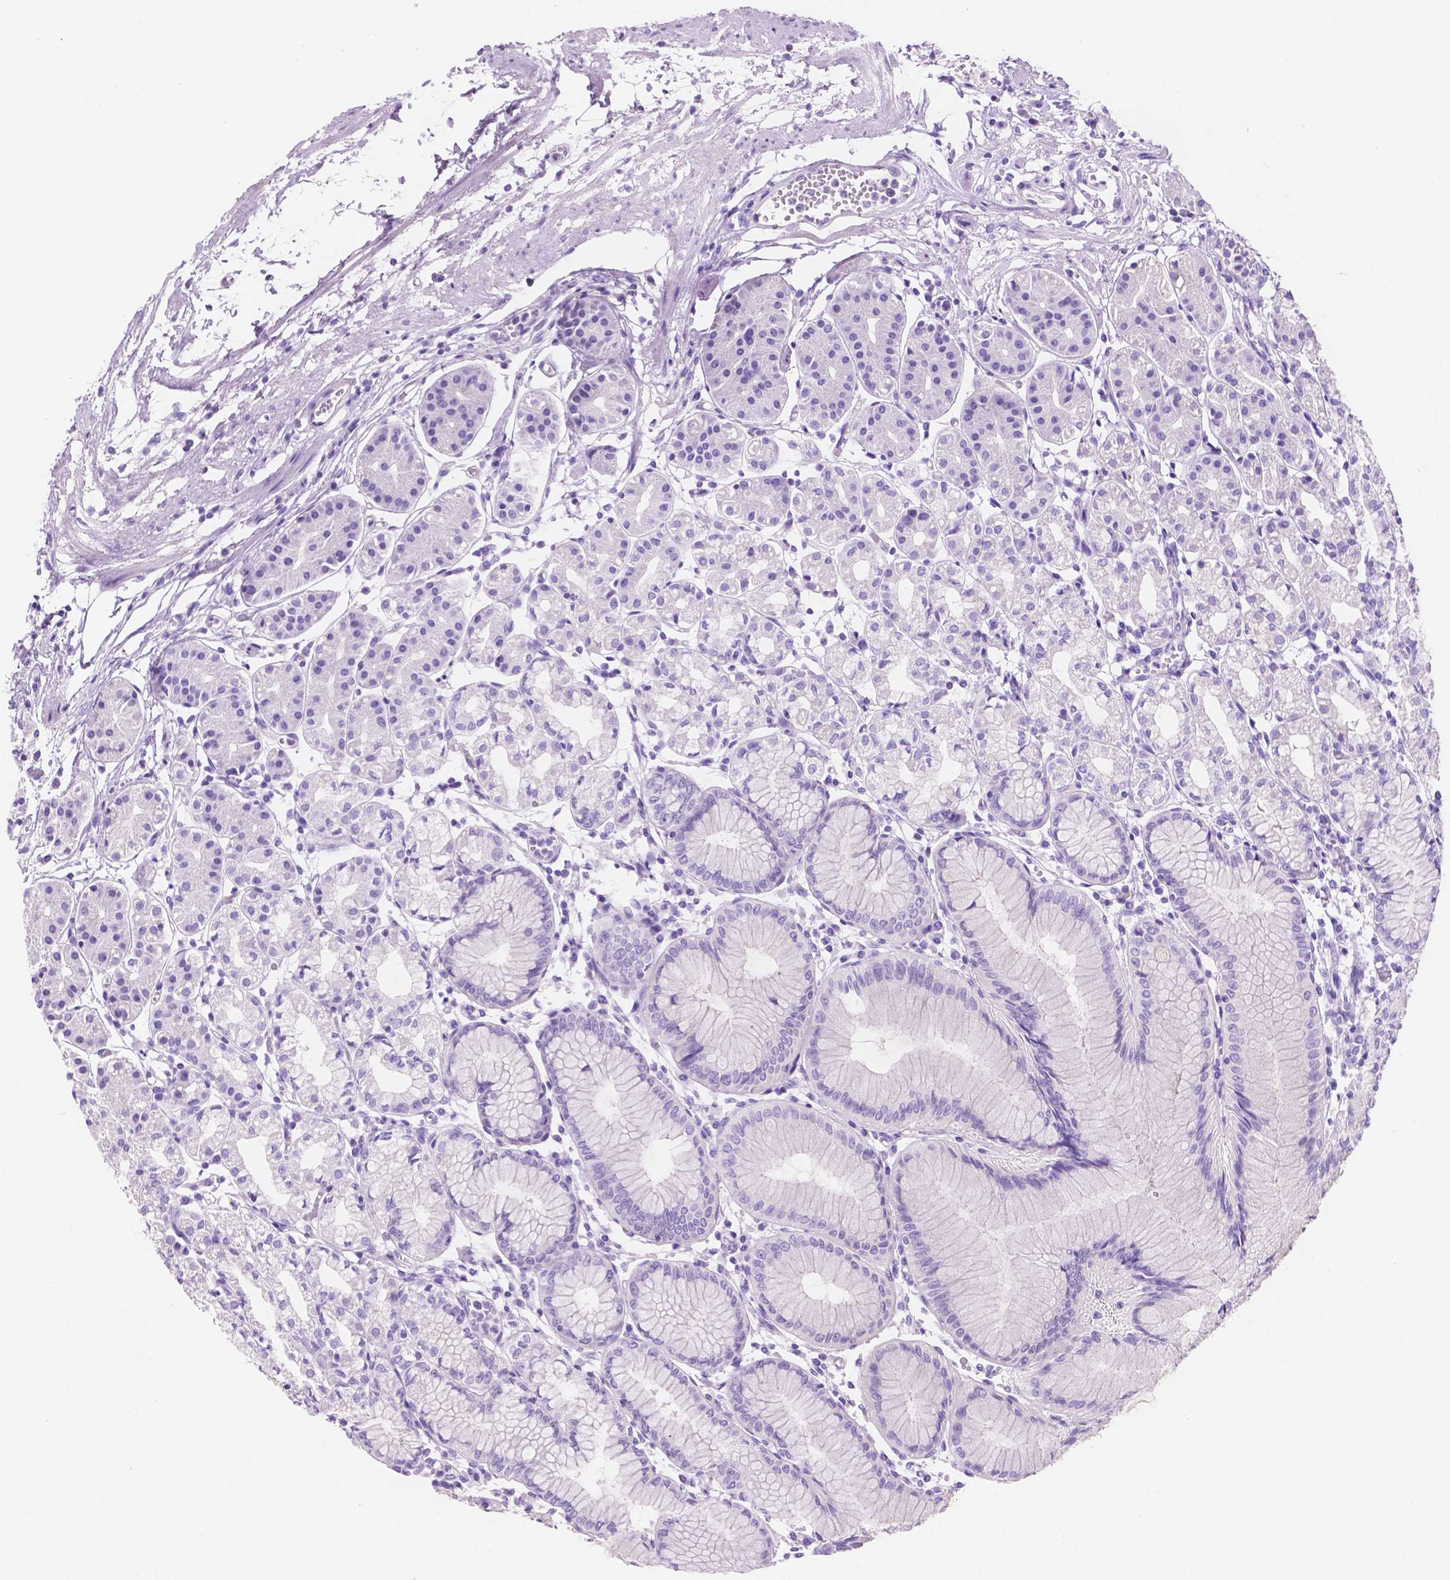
{"staining": {"intensity": "negative", "quantity": "none", "location": "none"}, "tissue": "stomach", "cell_type": "Glandular cells", "image_type": "normal", "snomed": [{"axis": "morphology", "description": "Normal tissue, NOS"}, {"axis": "topography", "description": "Skeletal muscle"}, {"axis": "topography", "description": "Stomach"}], "caption": "Immunohistochemistry of unremarkable human stomach shows no positivity in glandular cells.", "gene": "IGFN1", "patient": {"sex": "female", "age": 57}}